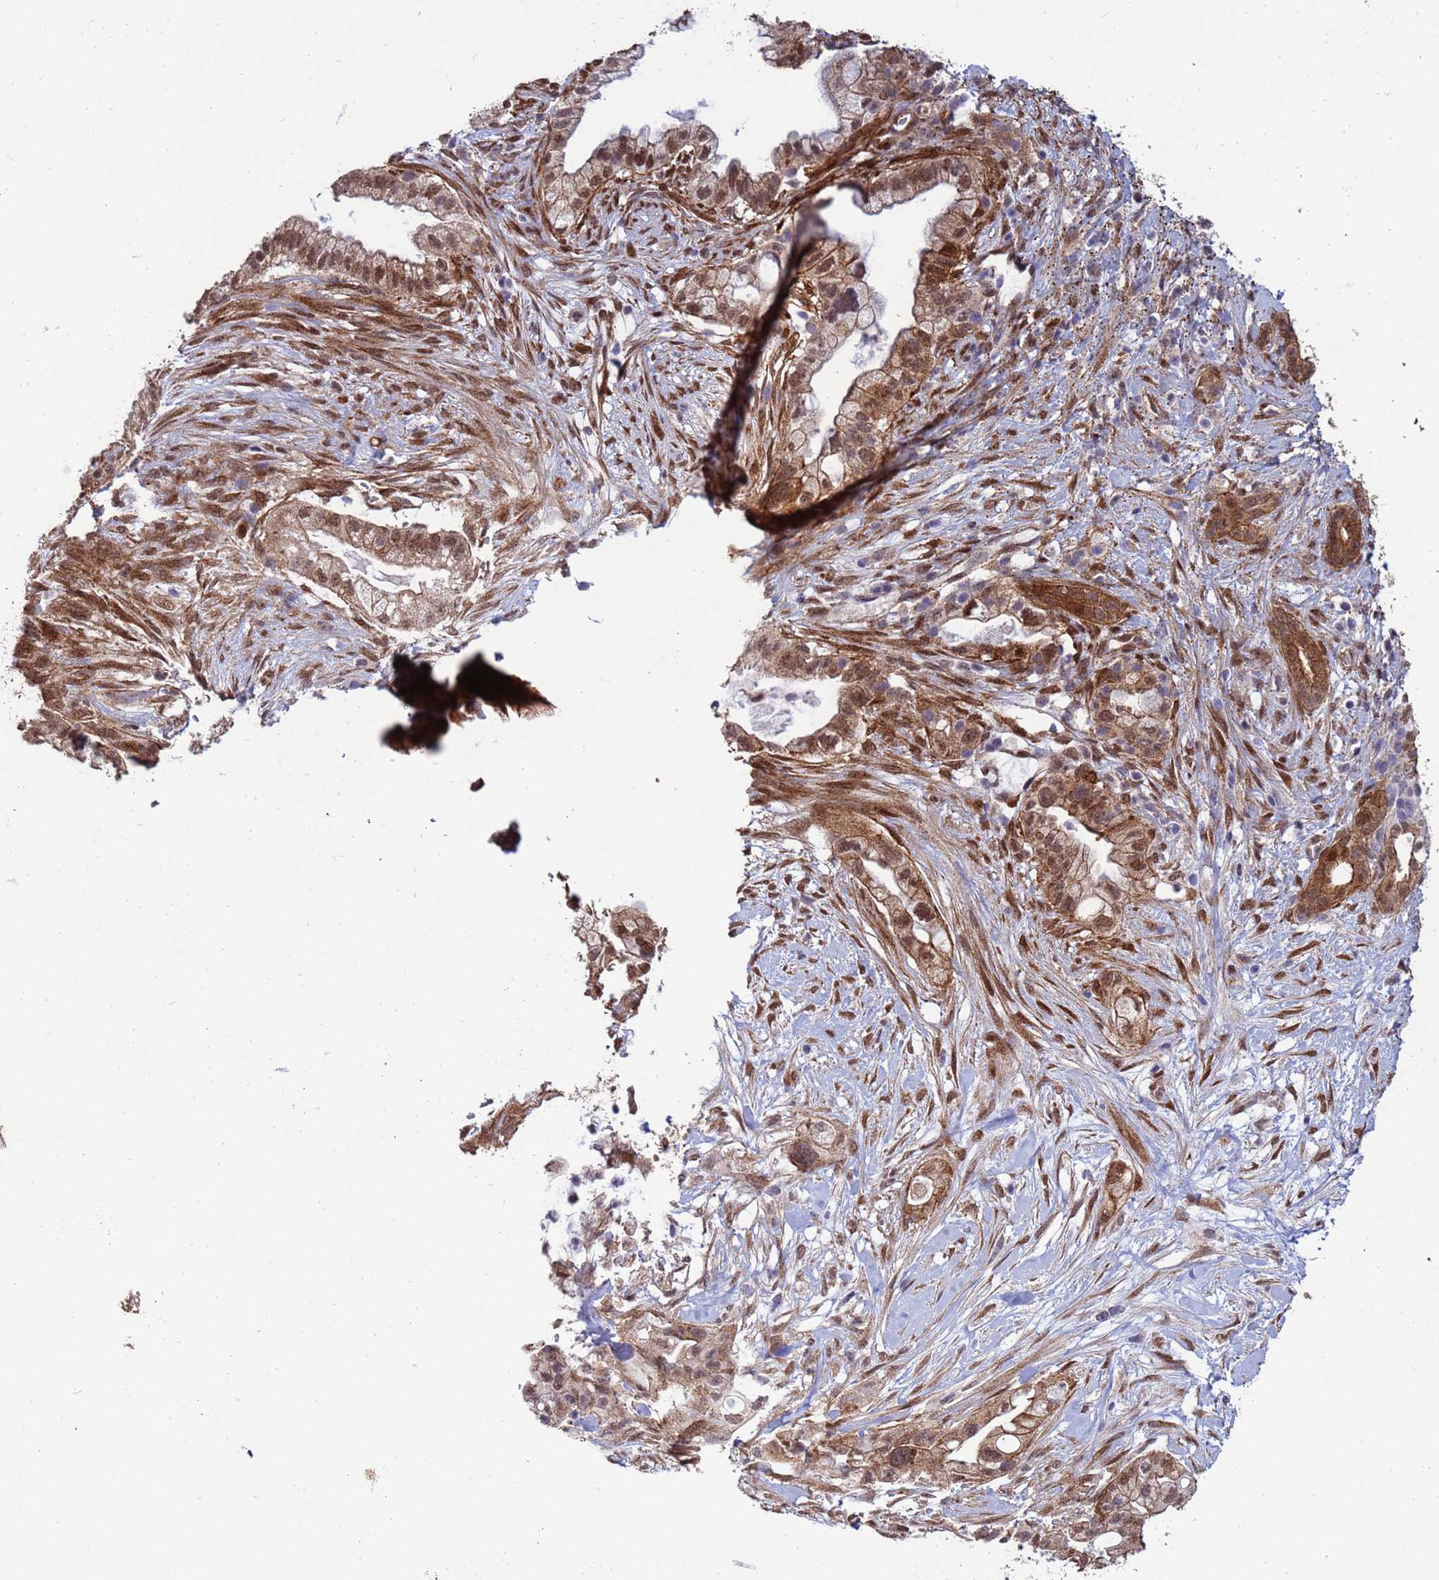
{"staining": {"intensity": "strong", "quantity": ">75%", "location": "cytoplasmic/membranous,nuclear"}, "tissue": "pancreatic cancer", "cell_type": "Tumor cells", "image_type": "cancer", "snomed": [{"axis": "morphology", "description": "Adenocarcinoma, NOS"}, {"axis": "topography", "description": "Pancreas"}], "caption": "Immunohistochemical staining of human pancreatic adenocarcinoma shows high levels of strong cytoplasmic/membranous and nuclear protein staining in about >75% of tumor cells.", "gene": "TRIP6", "patient": {"sex": "male", "age": 44}}